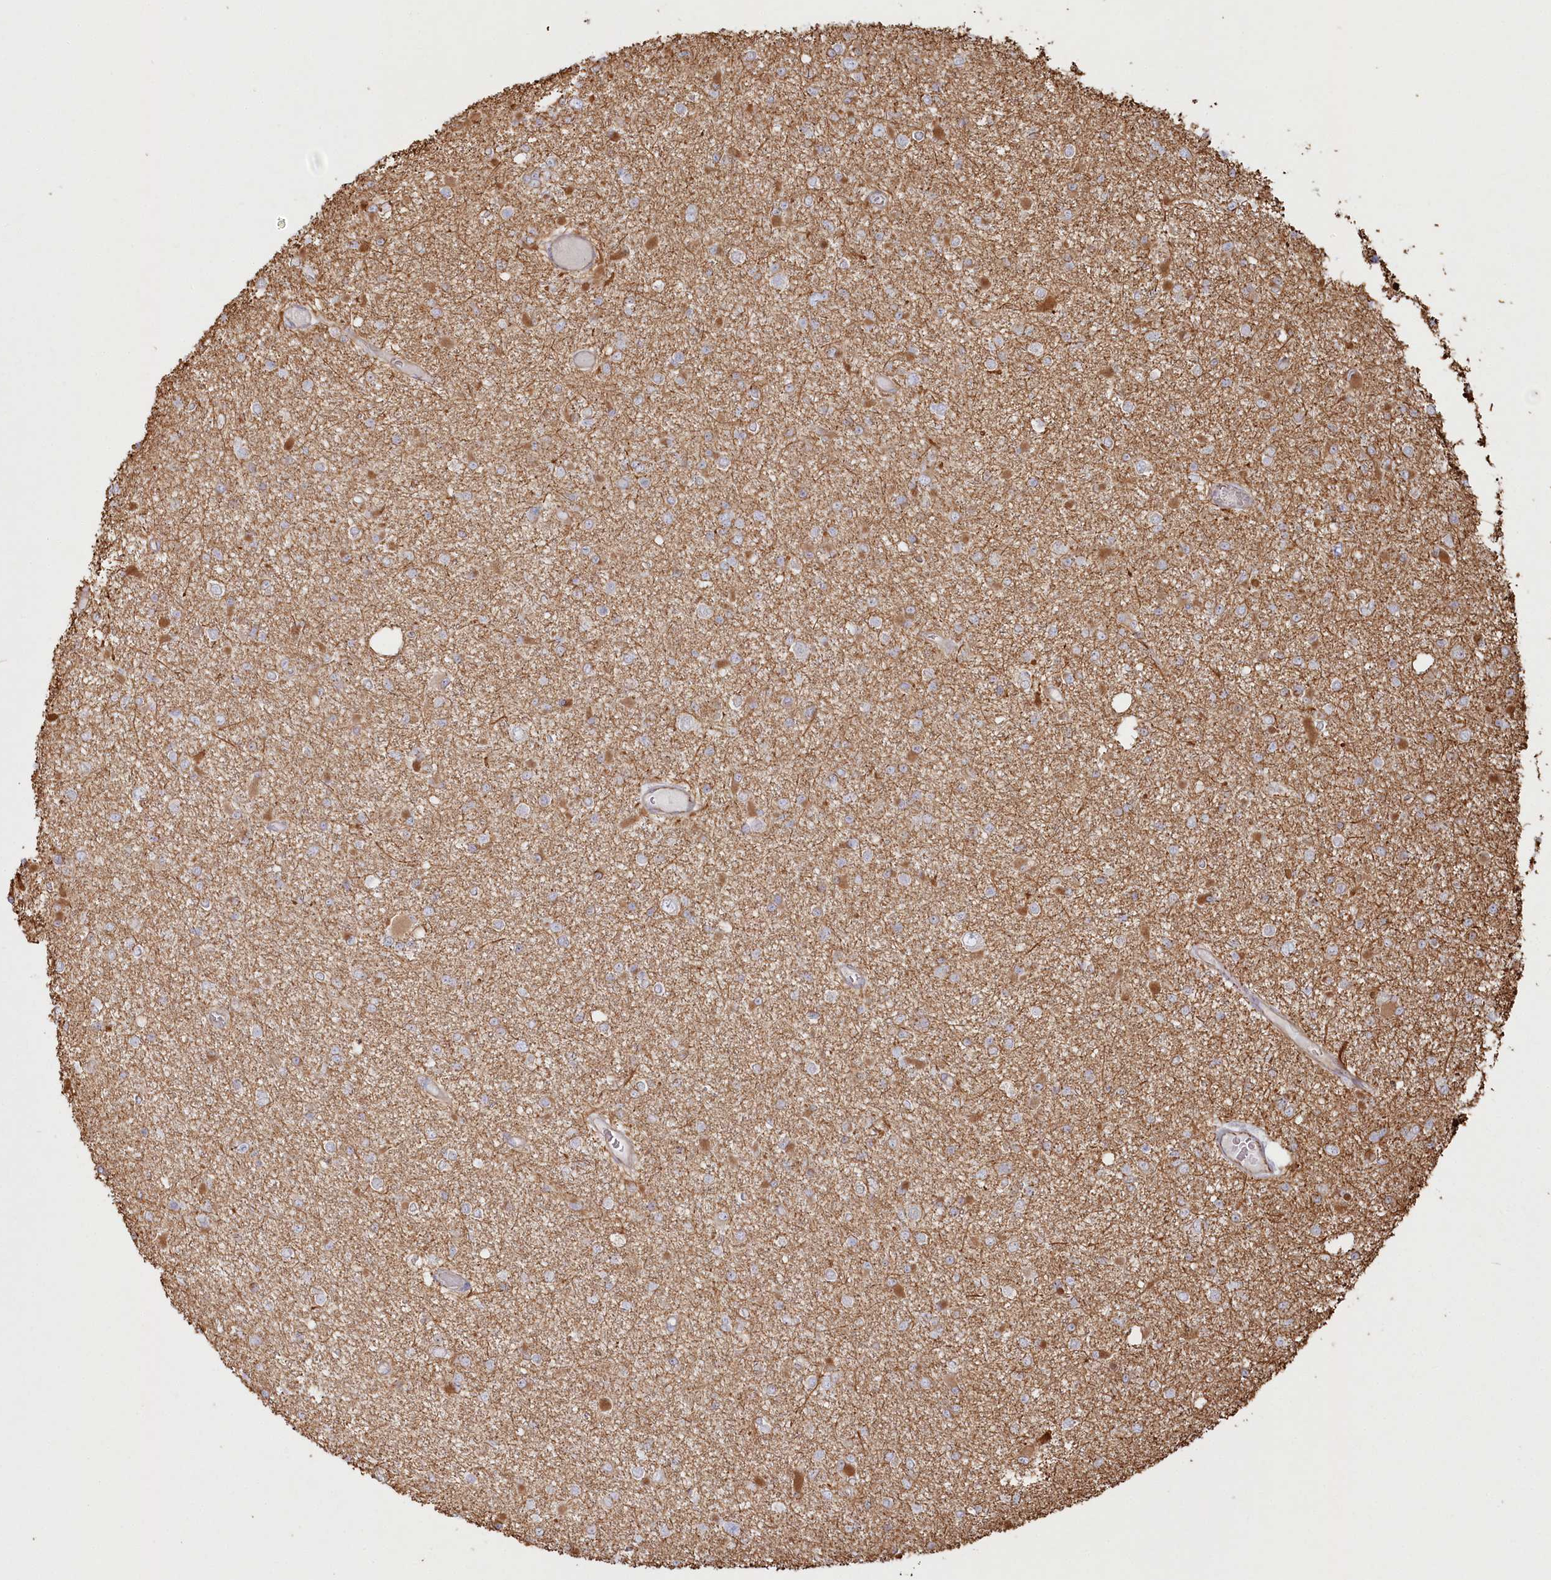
{"staining": {"intensity": "negative", "quantity": "none", "location": "none"}, "tissue": "glioma", "cell_type": "Tumor cells", "image_type": "cancer", "snomed": [{"axis": "morphology", "description": "Glioma, malignant, Low grade"}, {"axis": "topography", "description": "Brain"}], "caption": "The image demonstrates no significant expression in tumor cells of glioma.", "gene": "TTC1", "patient": {"sex": "female", "age": 22}}